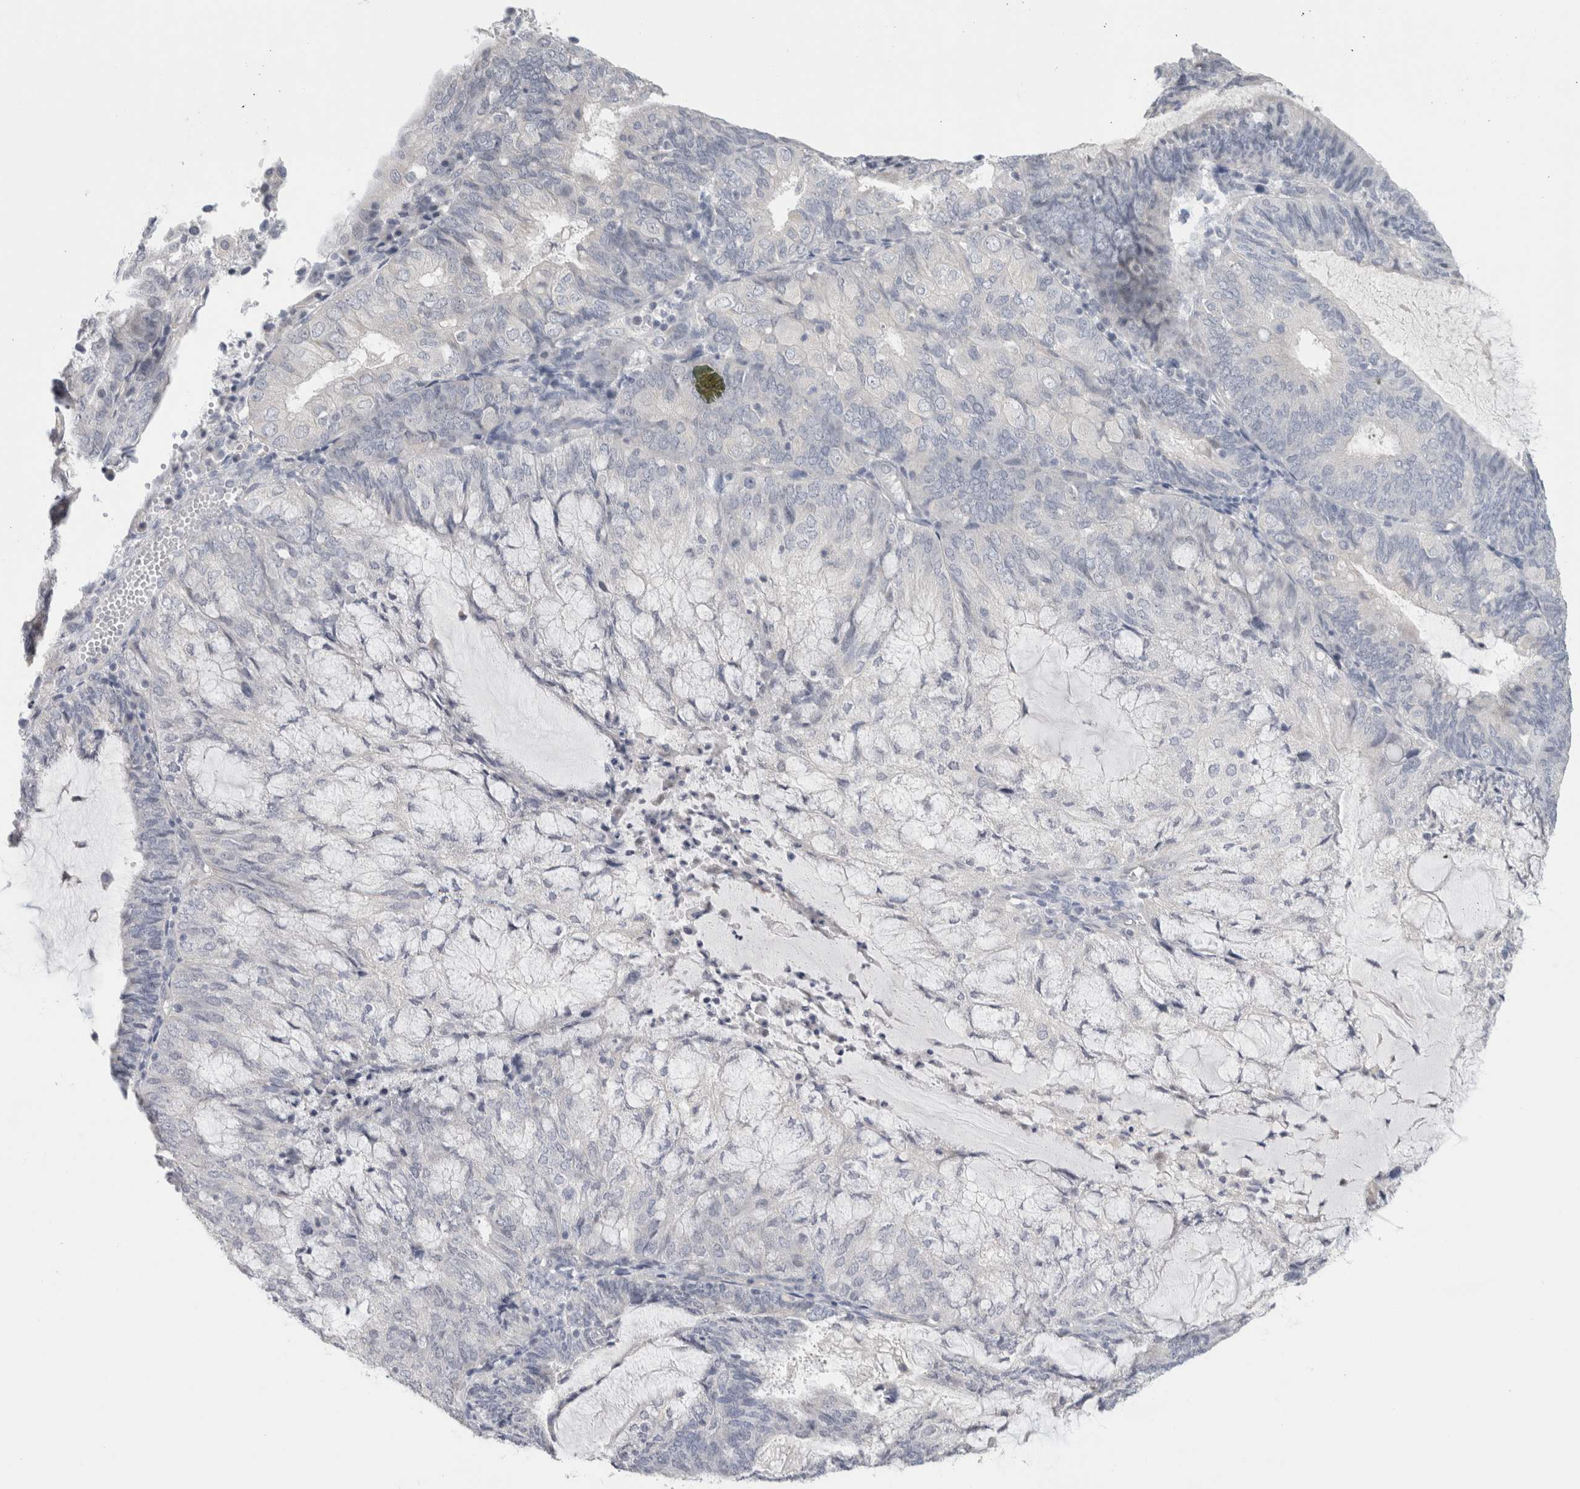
{"staining": {"intensity": "negative", "quantity": "none", "location": "none"}, "tissue": "endometrial cancer", "cell_type": "Tumor cells", "image_type": "cancer", "snomed": [{"axis": "morphology", "description": "Adenocarcinoma, NOS"}, {"axis": "topography", "description": "Endometrium"}], "caption": "This histopathology image is of adenocarcinoma (endometrial) stained with IHC to label a protein in brown with the nuclei are counter-stained blue. There is no staining in tumor cells. The staining is performed using DAB brown chromogen with nuclei counter-stained in using hematoxylin.", "gene": "TONSL", "patient": {"sex": "female", "age": 81}}